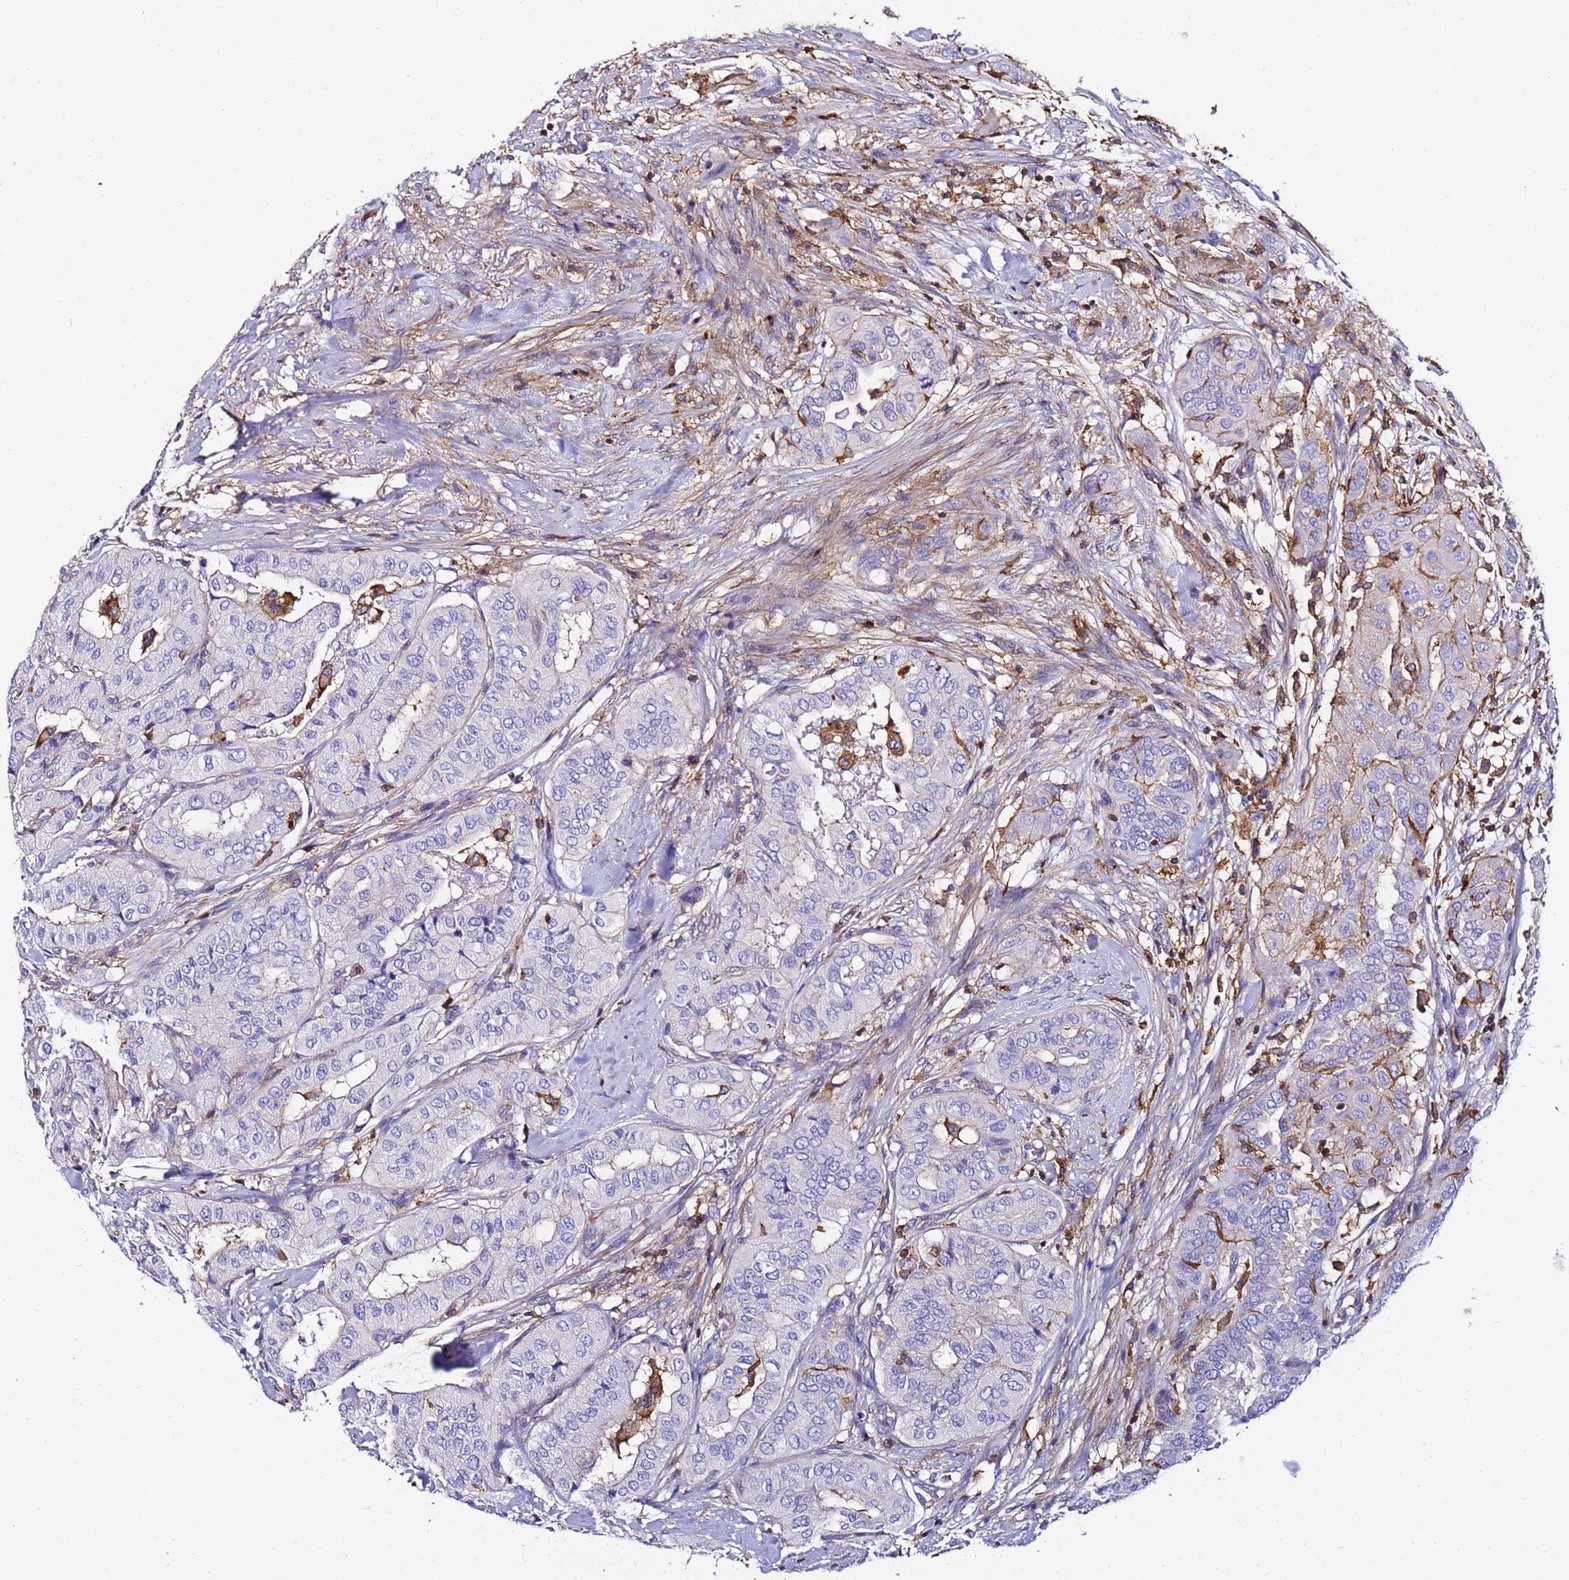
{"staining": {"intensity": "moderate", "quantity": "<25%", "location": "cytoplasmic/membranous"}, "tissue": "thyroid cancer", "cell_type": "Tumor cells", "image_type": "cancer", "snomed": [{"axis": "morphology", "description": "Papillary adenocarcinoma, NOS"}, {"axis": "topography", "description": "Thyroid gland"}], "caption": "An image of human thyroid cancer stained for a protein displays moderate cytoplasmic/membranous brown staining in tumor cells. Nuclei are stained in blue.", "gene": "ACTB", "patient": {"sex": "female", "age": 59}}